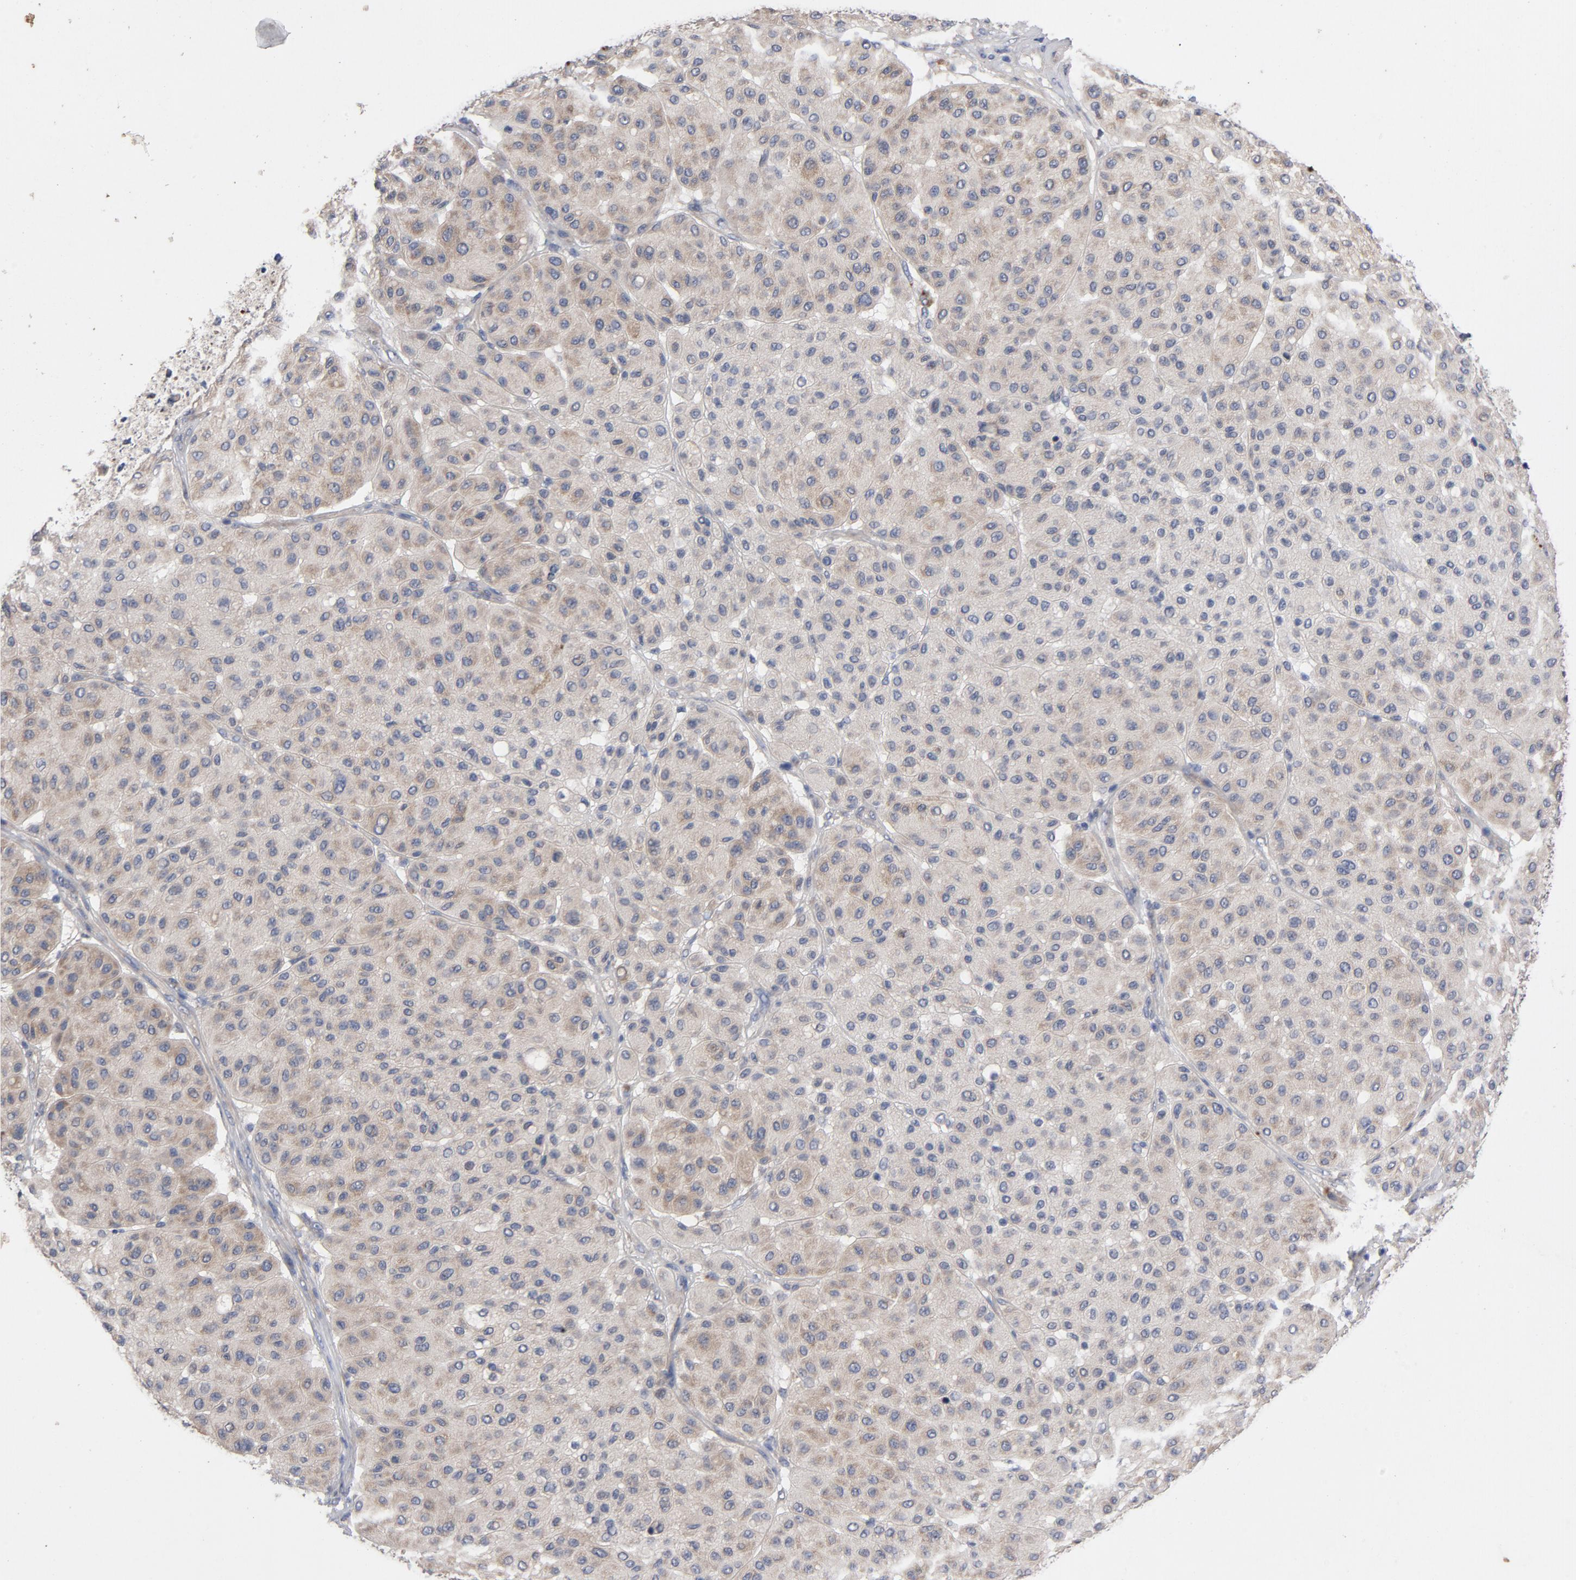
{"staining": {"intensity": "moderate", "quantity": ">75%", "location": "cytoplasmic/membranous"}, "tissue": "melanoma", "cell_type": "Tumor cells", "image_type": "cancer", "snomed": [{"axis": "morphology", "description": "Normal tissue, NOS"}, {"axis": "morphology", "description": "Malignant melanoma, Metastatic site"}, {"axis": "topography", "description": "Skin"}], "caption": "Melanoma was stained to show a protein in brown. There is medium levels of moderate cytoplasmic/membranous expression in approximately >75% of tumor cells.", "gene": "CCDC134", "patient": {"sex": "male", "age": 41}}